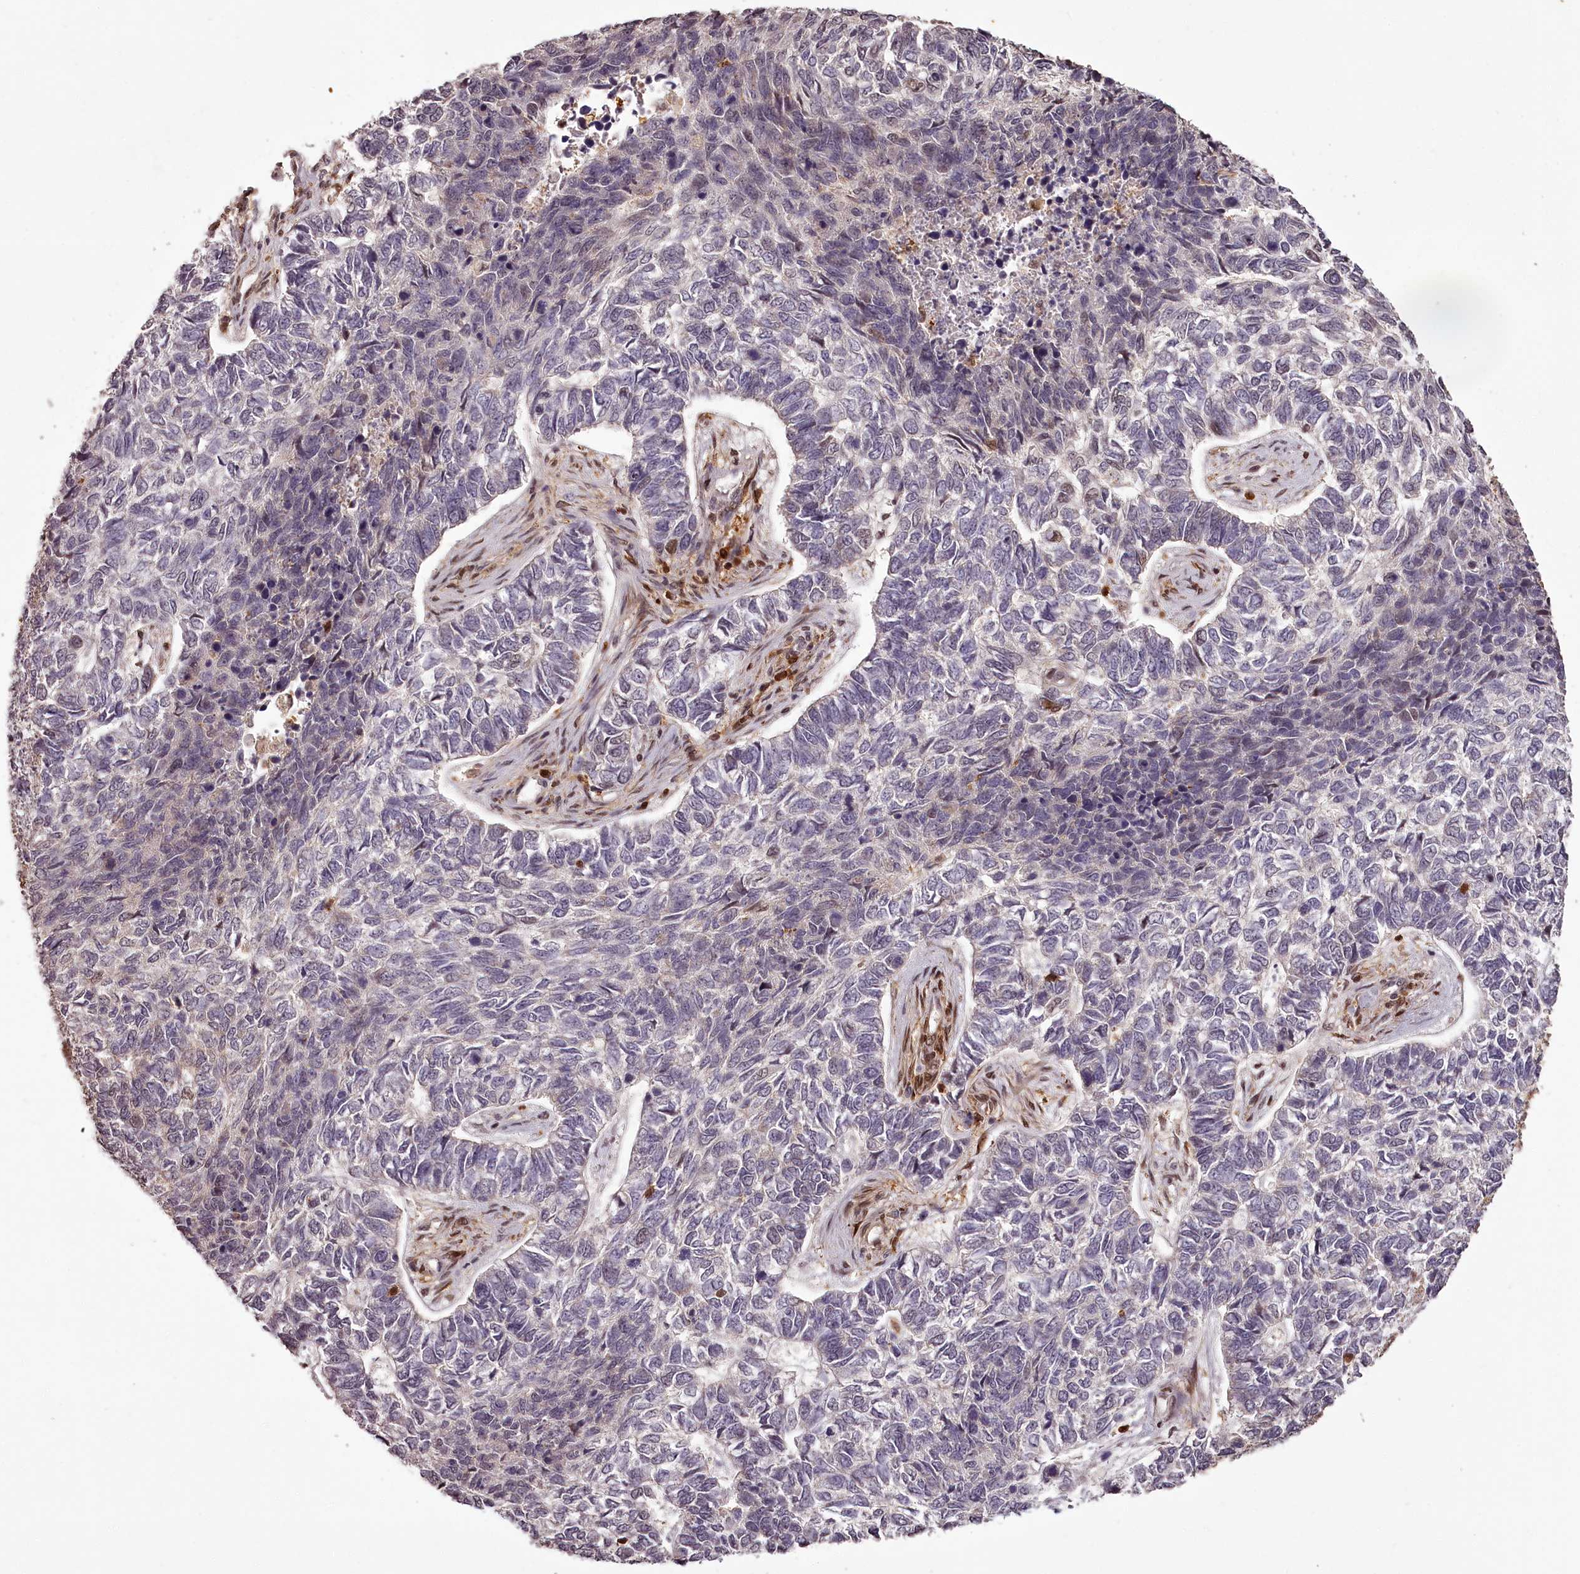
{"staining": {"intensity": "weak", "quantity": "<25%", "location": "nuclear"}, "tissue": "skin cancer", "cell_type": "Tumor cells", "image_type": "cancer", "snomed": [{"axis": "morphology", "description": "Basal cell carcinoma"}, {"axis": "topography", "description": "Skin"}], "caption": "Immunohistochemistry (IHC) of human skin cancer (basal cell carcinoma) reveals no positivity in tumor cells.", "gene": "NPRL2", "patient": {"sex": "female", "age": 65}}